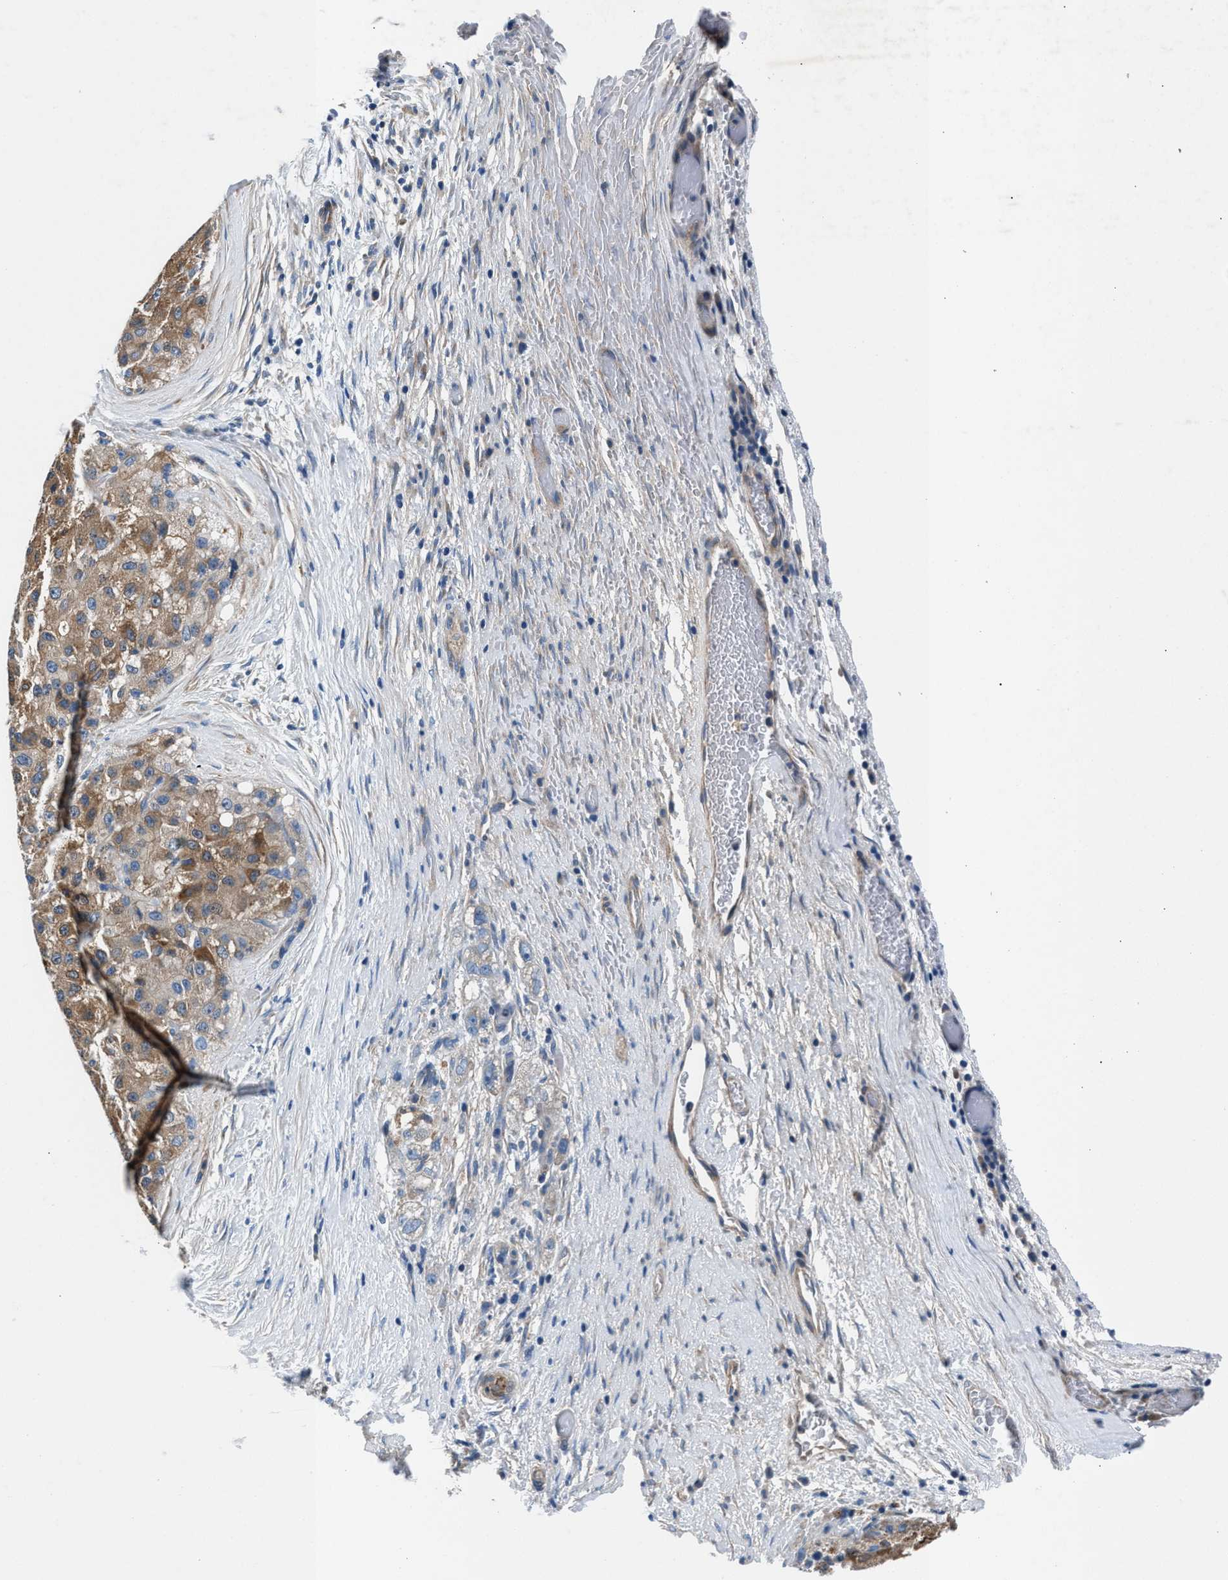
{"staining": {"intensity": "moderate", "quantity": ">75%", "location": "cytoplasmic/membranous"}, "tissue": "liver cancer", "cell_type": "Tumor cells", "image_type": "cancer", "snomed": [{"axis": "morphology", "description": "Carcinoma, Hepatocellular, NOS"}, {"axis": "topography", "description": "Liver"}], "caption": "Immunohistochemistry (IHC) (DAB) staining of human liver cancer (hepatocellular carcinoma) displays moderate cytoplasmic/membranous protein expression in about >75% of tumor cells. (brown staining indicates protein expression, while blue staining denotes nuclei).", "gene": "CDRT4", "patient": {"sex": "male", "age": 80}}